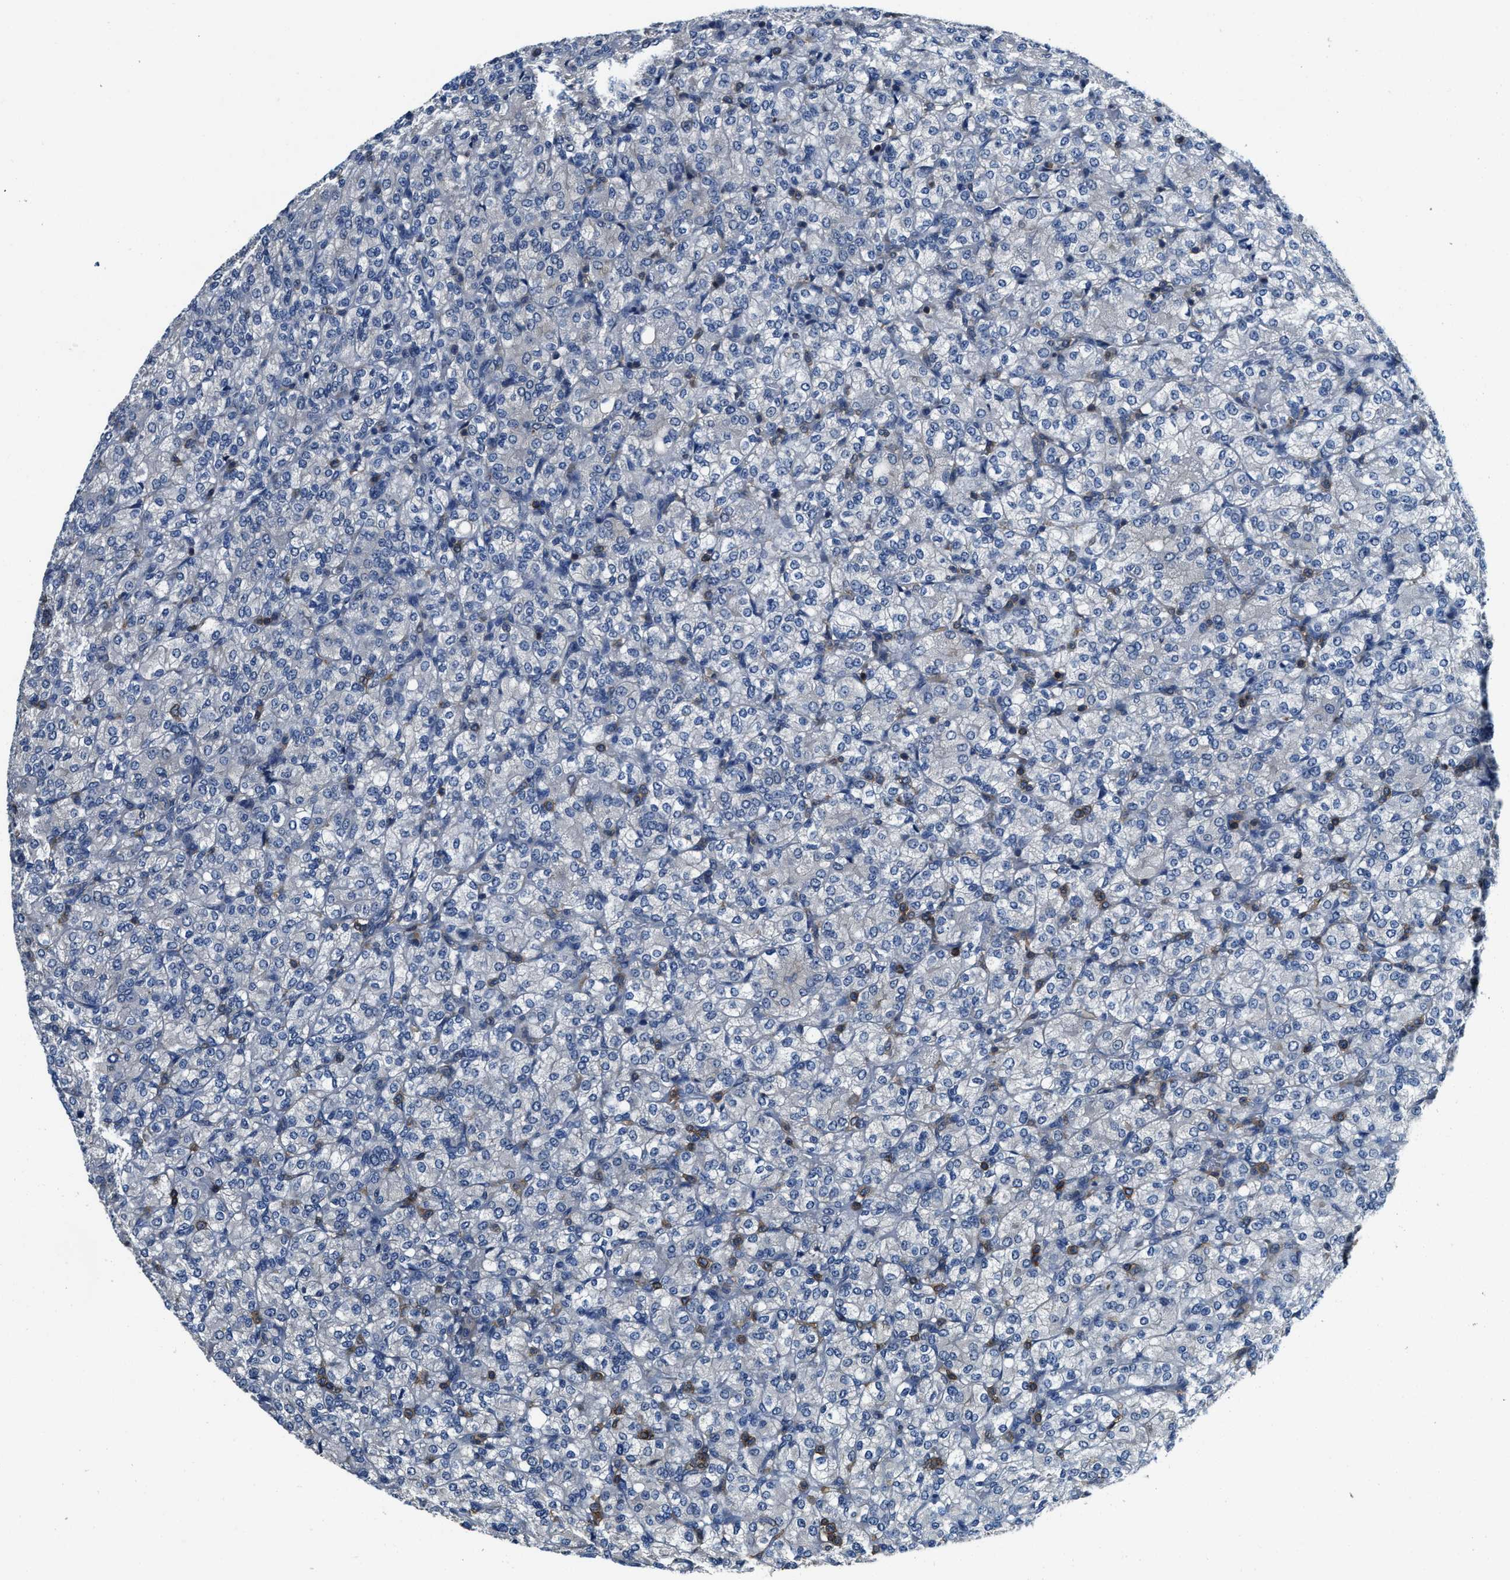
{"staining": {"intensity": "negative", "quantity": "none", "location": "none"}, "tissue": "renal cancer", "cell_type": "Tumor cells", "image_type": "cancer", "snomed": [{"axis": "morphology", "description": "Adenocarcinoma, NOS"}, {"axis": "topography", "description": "Kidney"}], "caption": "The histopathology image demonstrates no significant positivity in tumor cells of renal cancer.", "gene": "MYO1G", "patient": {"sex": "male", "age": 77}}